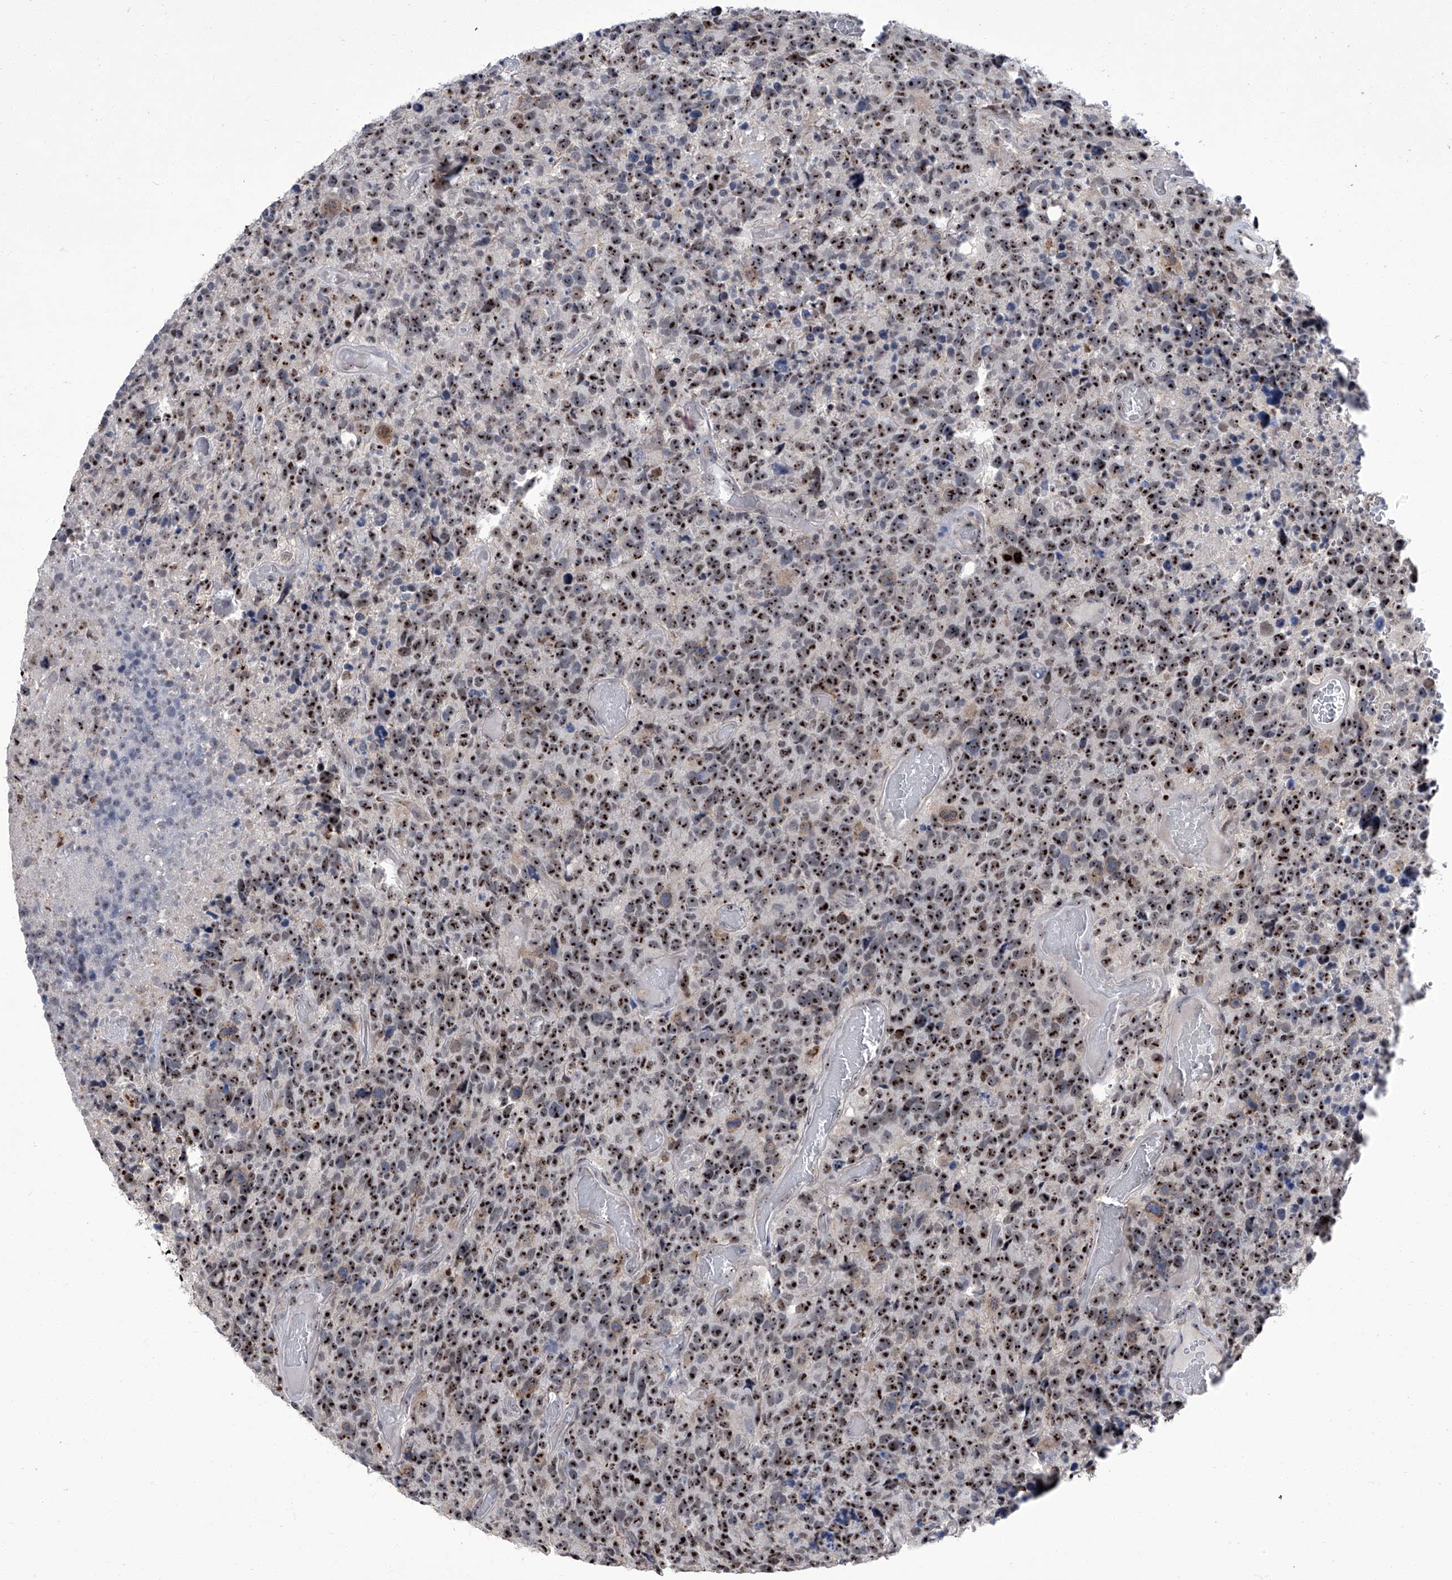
{"staining": {"intensity": "moderate", "quantity": ">75%", "location": "nuclear"}, "tissue": "glioma", "cell_type": "Tumor cells", "image_type": "cancer", "snomed": [{"axis": "morphology", "description": "Glioma, malignant, High grade"}, {"axis": "topography", "description": "Brain"}], "caption": "About >75% of tumor cells in malignant glioma (high-grade) demonstrate moderate nuclear protein expression as visualized by brown immunohistochemical staining.", "gene": "CMTR1", "patient": {"sex": "male", "age": 69}}